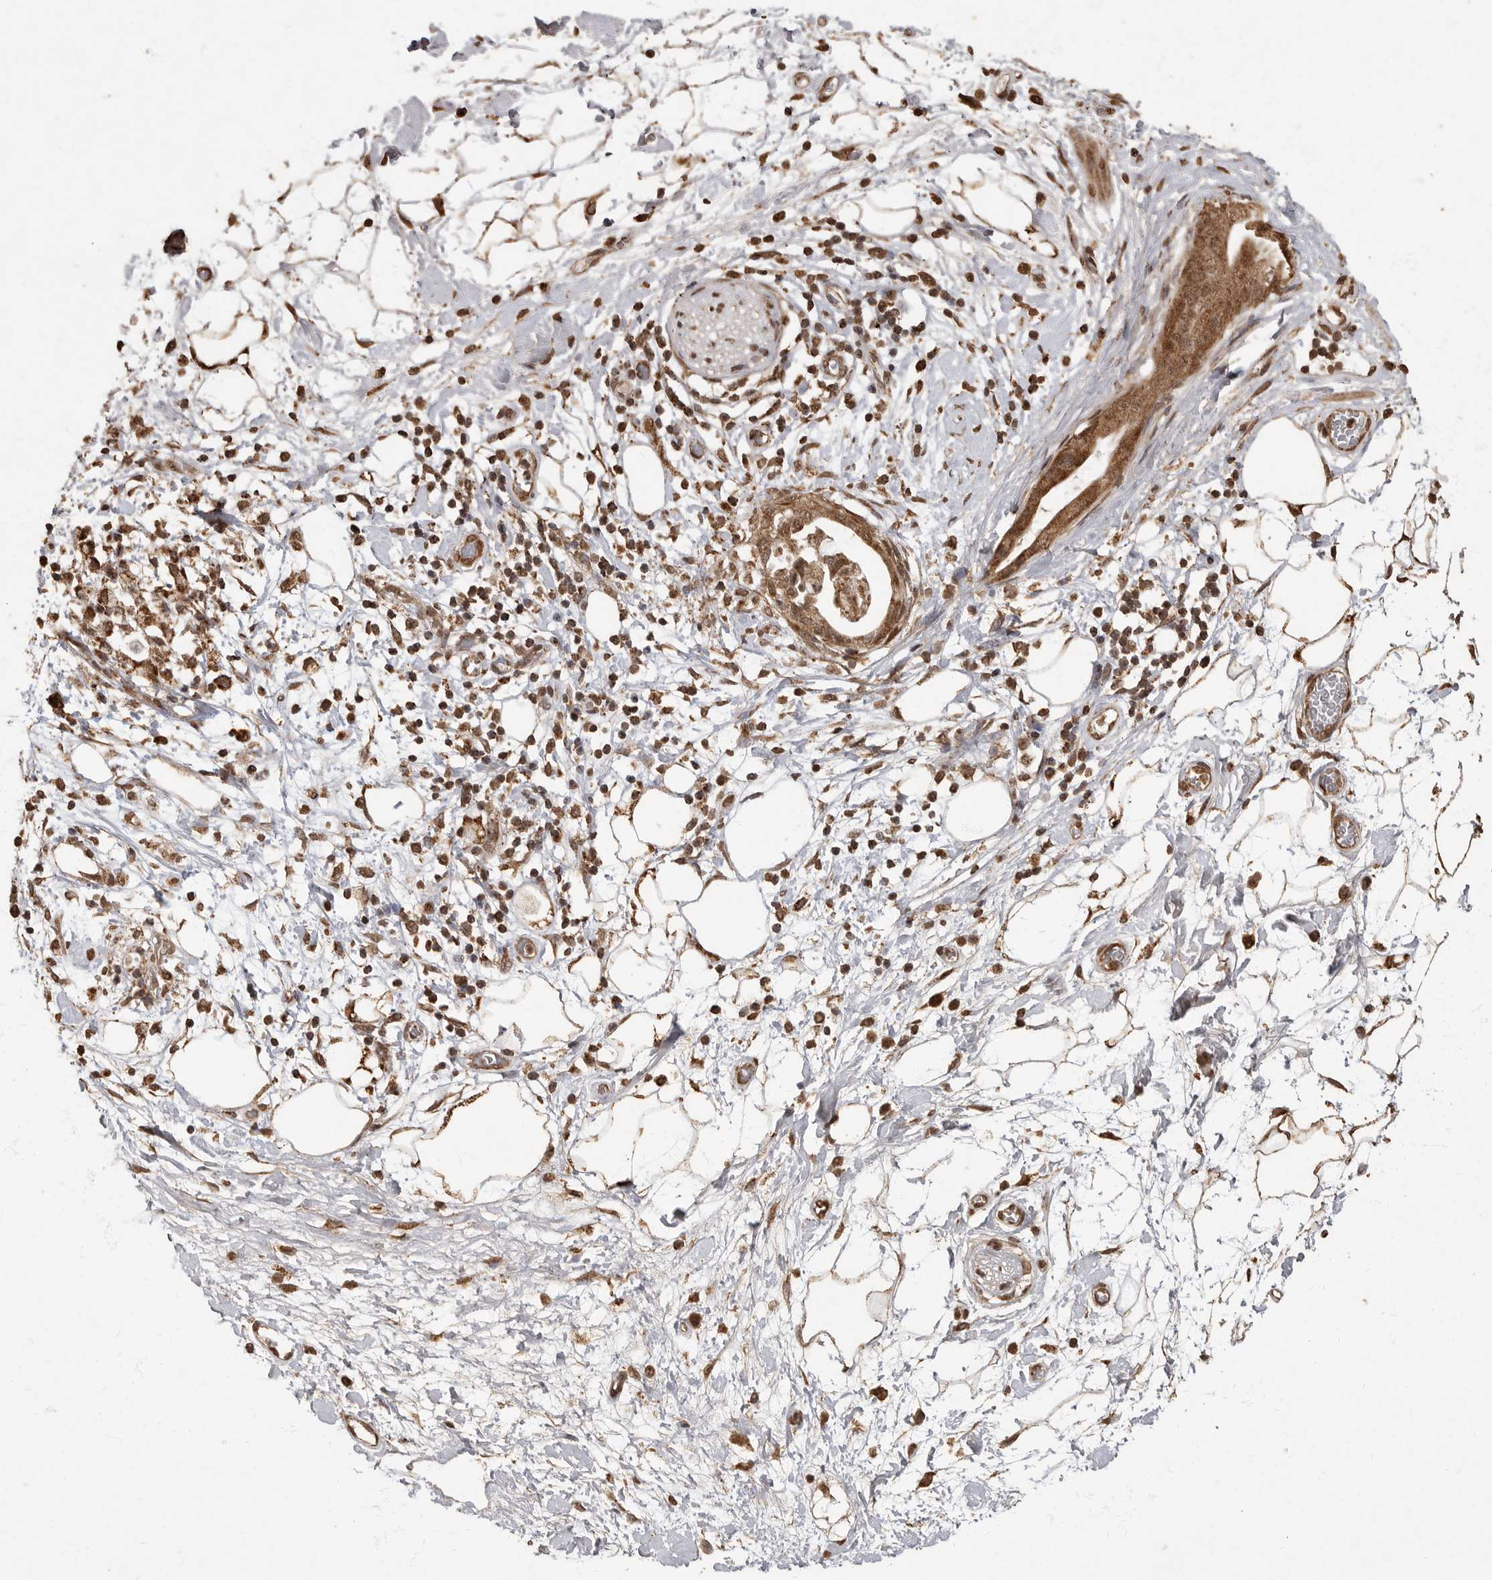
{"staining": {"intensity": "strong", "quantity": ">75%", "location": "cytoplasmic/membranous"}, "tissue": "adipose tissue", "cell_type": "Adipocytes", "image_type": "normal", "snomed": [{"axis": "morphology", "description": "Normal tissue, NOS"}, {"axis": "morphology", "description": "Adenocarcinoma, NOS"}, {"axis": "topography", "description": "Duodenum"}, {"axis": "topography", "description": "Peripheral nerve tissue"}], "caption": "Immunohistochemical staining of unremarkable adipose tissue reveals >75% levels of strong cytoplasmic/membranous protein expression in about >75% of adipocytes. Nuclei are stained in blue.", "gene": "MAFG", "patient": {"sex": "female", "age": 60}}